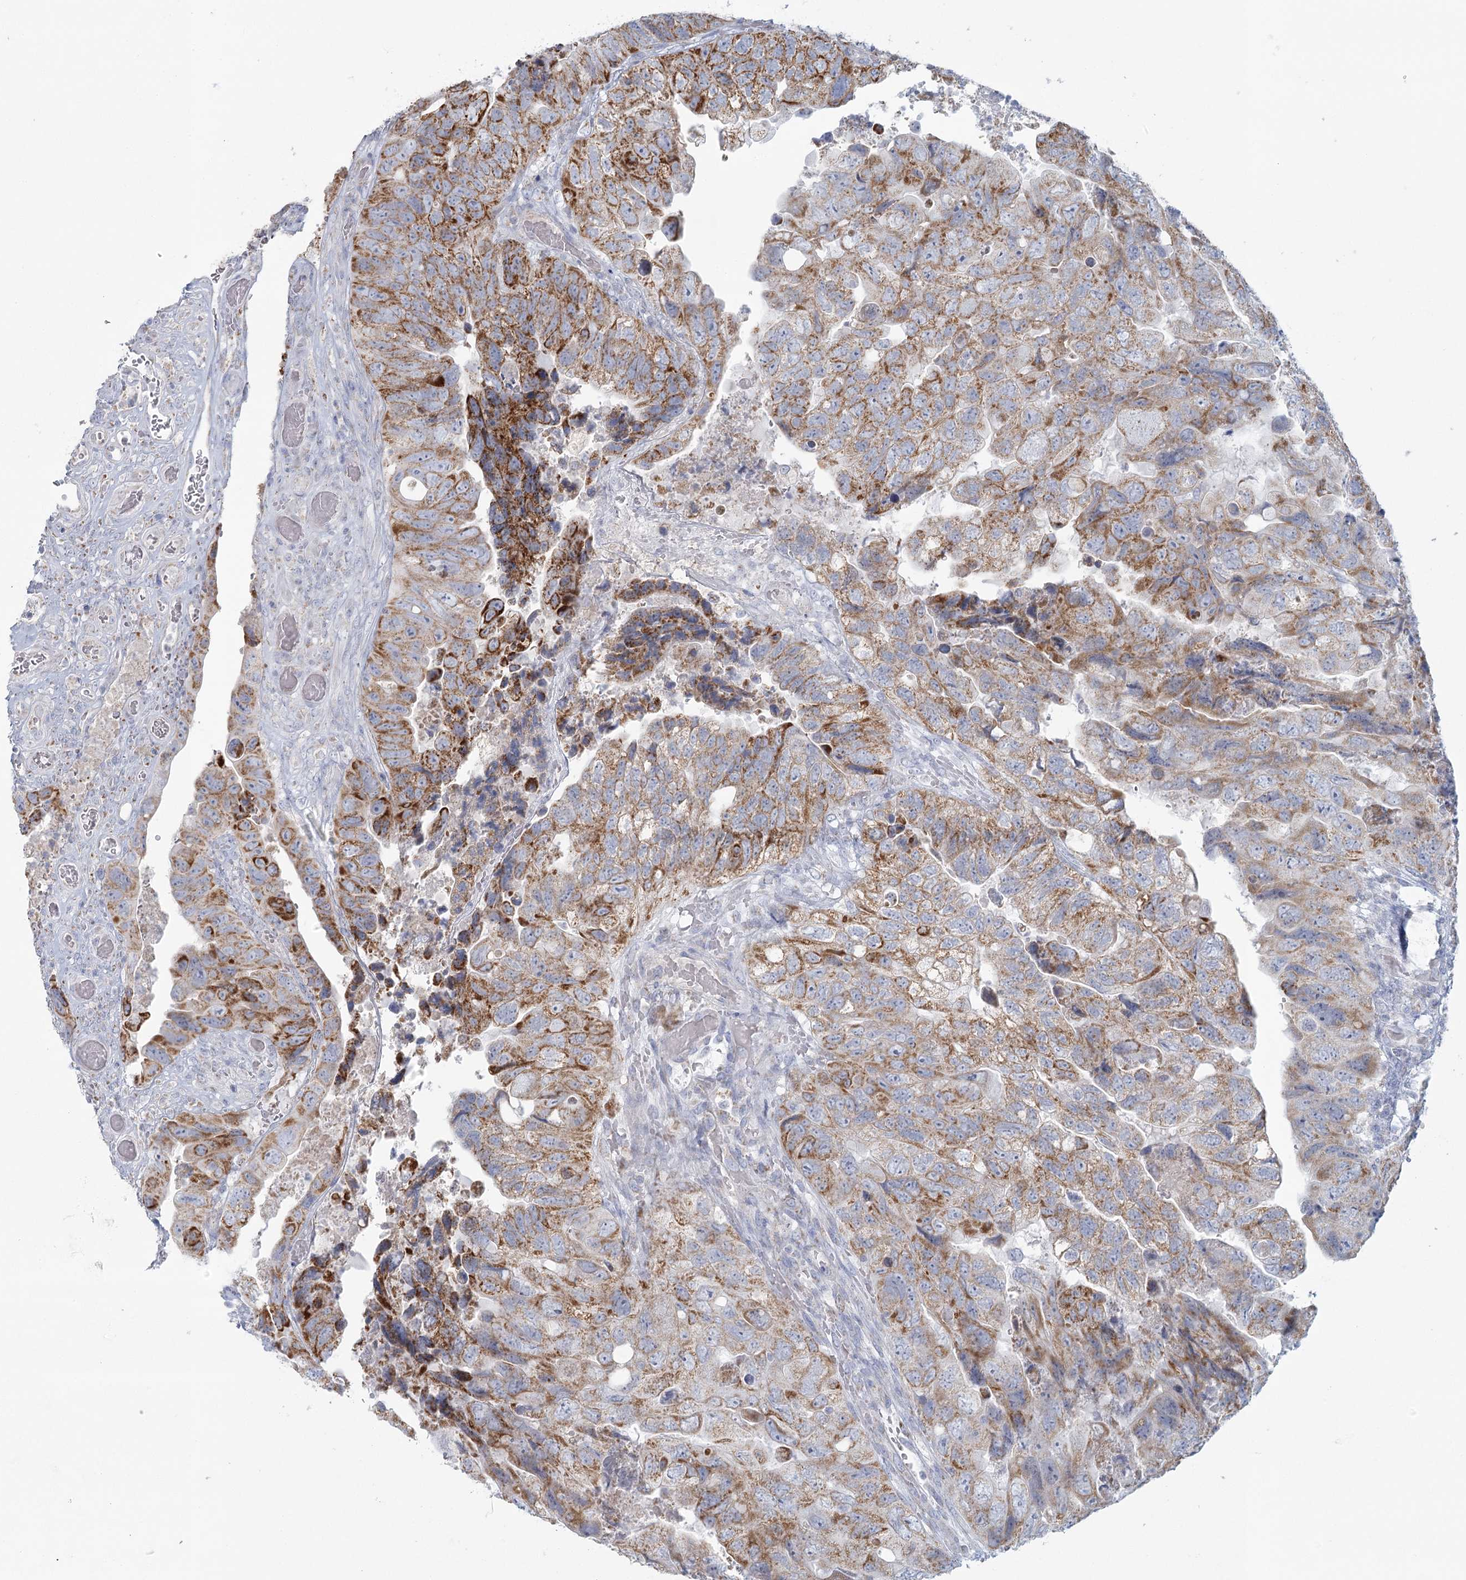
{"staining": {"intensity": "moderate", "quantity": ">75%", "location": "cytoplasmic/membranous"}, "tissue": "colorectal cancer", "cell_type": "Tumor cells", "image_type": "cancer", "snomed": [{"axis": "morphology", "description": "Adenocarcinoma, NOS"}, {"axis": "topography", "description": "Rectum"}], "caption": "Immunohistochemical staining of colorectal adenocarcinoma exhibits moderate cytoplasmic/membranous protein expression in approximately >75% of tumor cells.", "gene": "BPHL", "patient": {"sex": "male", "age": 63}}